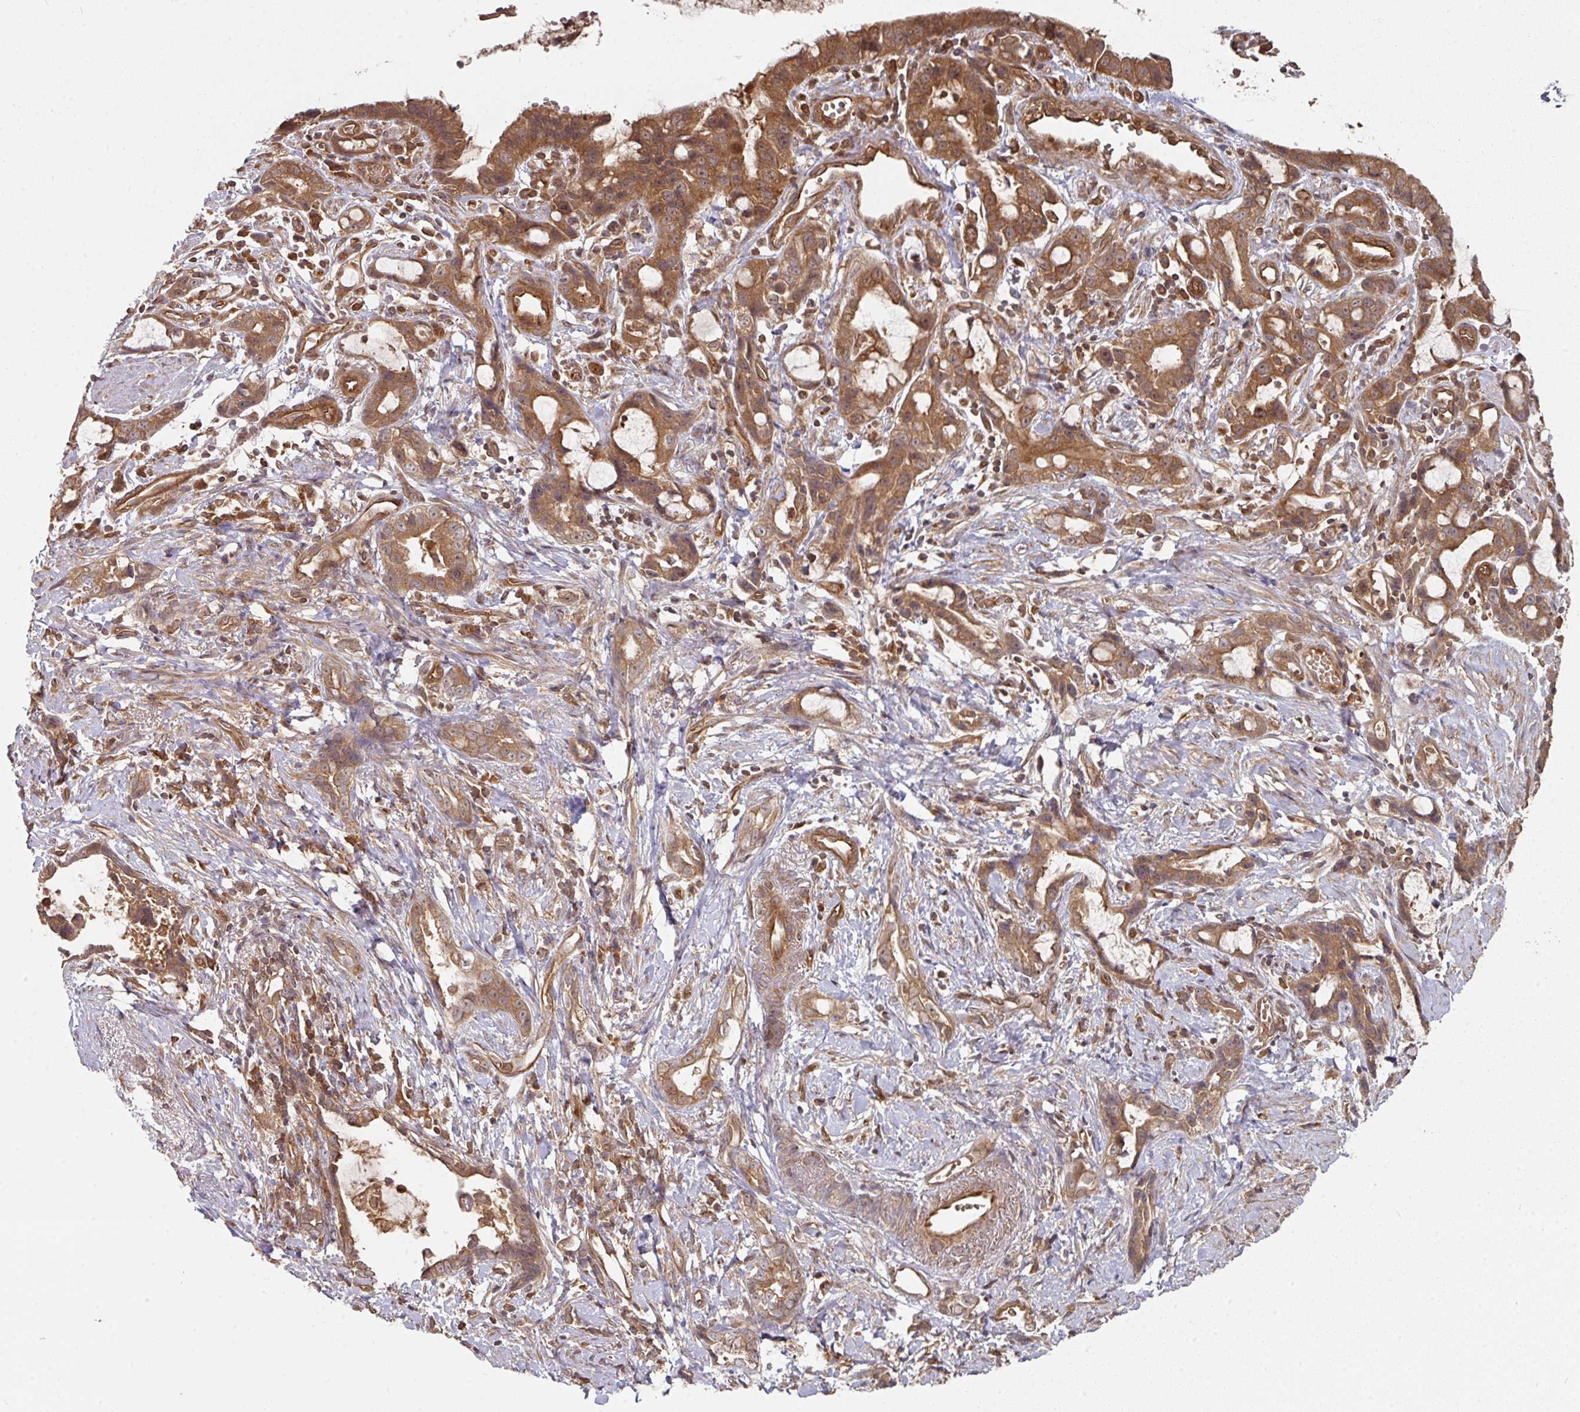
{"staining": {"intensity": "moderate", "quantity": ">75%", "location": "cytoplasmic/membranous"}, "tissue": "stomach cancer", "cell_type": "Tumor cells", "image_type": "cancer", "snomed": [{"axis": "morphology", "description": "Adenocarcinoma, NOS"}, {"axis": "topography", "description": "Stomach"}], "caption": "Brown immunohistochemical staining in stomach cancer (adenocarcinoma) reveals moderate cytoplasmic/membranous expression in approximately >75% of tumor cells. (brown staining indicates protein expression, while blue staining denotes nuclei).", "gene": "EIF4EBP2", "patient": {"sex": "male", "age": 55}}